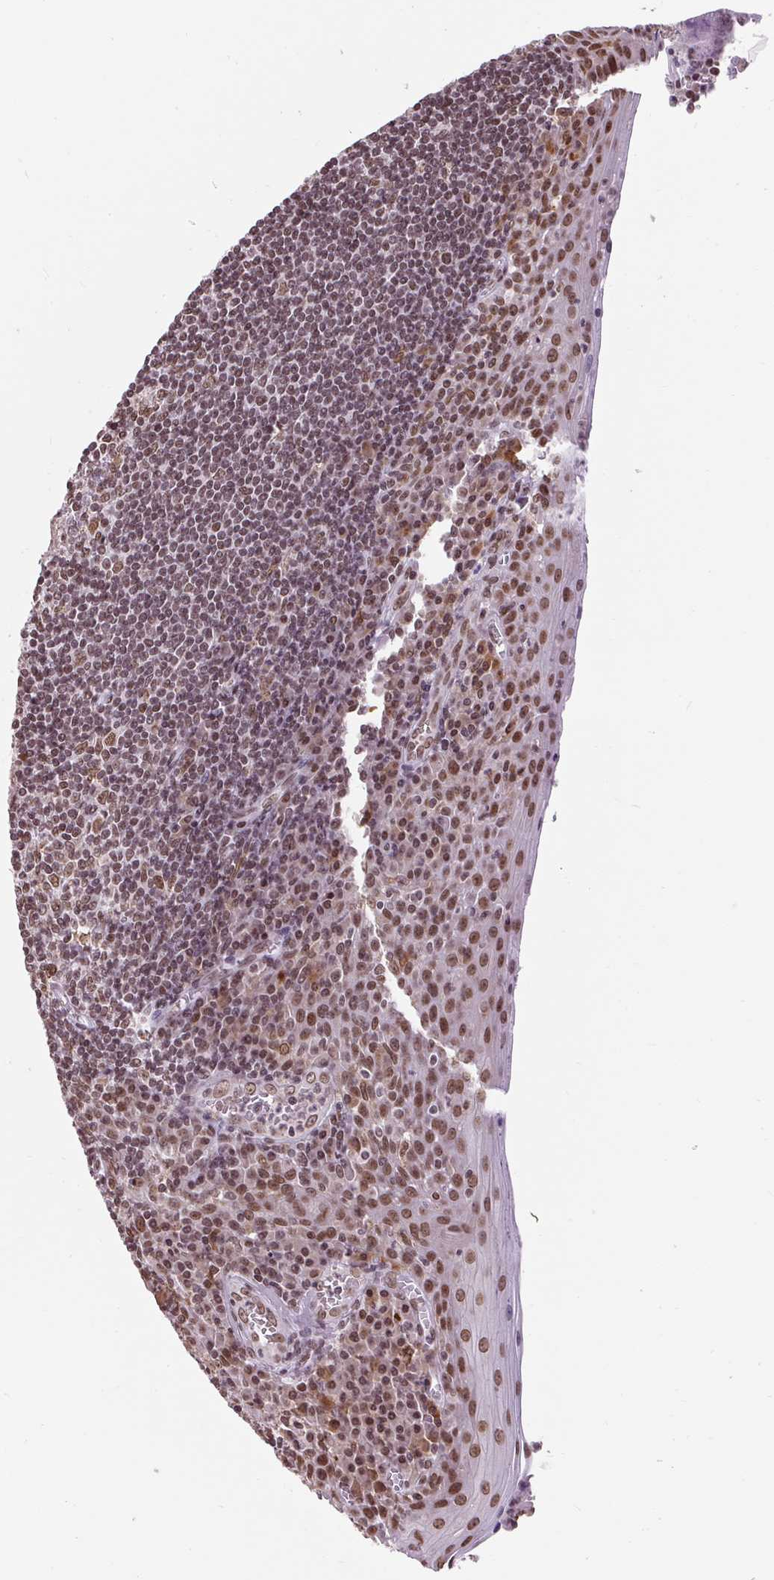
{"staining": {"intensity": "moderate", "quantity": ">75%", "location": "nuclear"}, "tissue": "tonsil", "cell_type": "Germinal center cells", "image_type": "normal", "snomed": [{"axis": "morphology", "description": "Normal tissue, NOS"}, {"axis": "topography", "description": "Tonsil"}], "caption": "Germinal center cells demonstrate medium levels of moderate nuclear positivity in approximately >75% of cells in benign tonsil.", "gene": "ZNF672", "patient": {"sex": "male", "age": 27}}